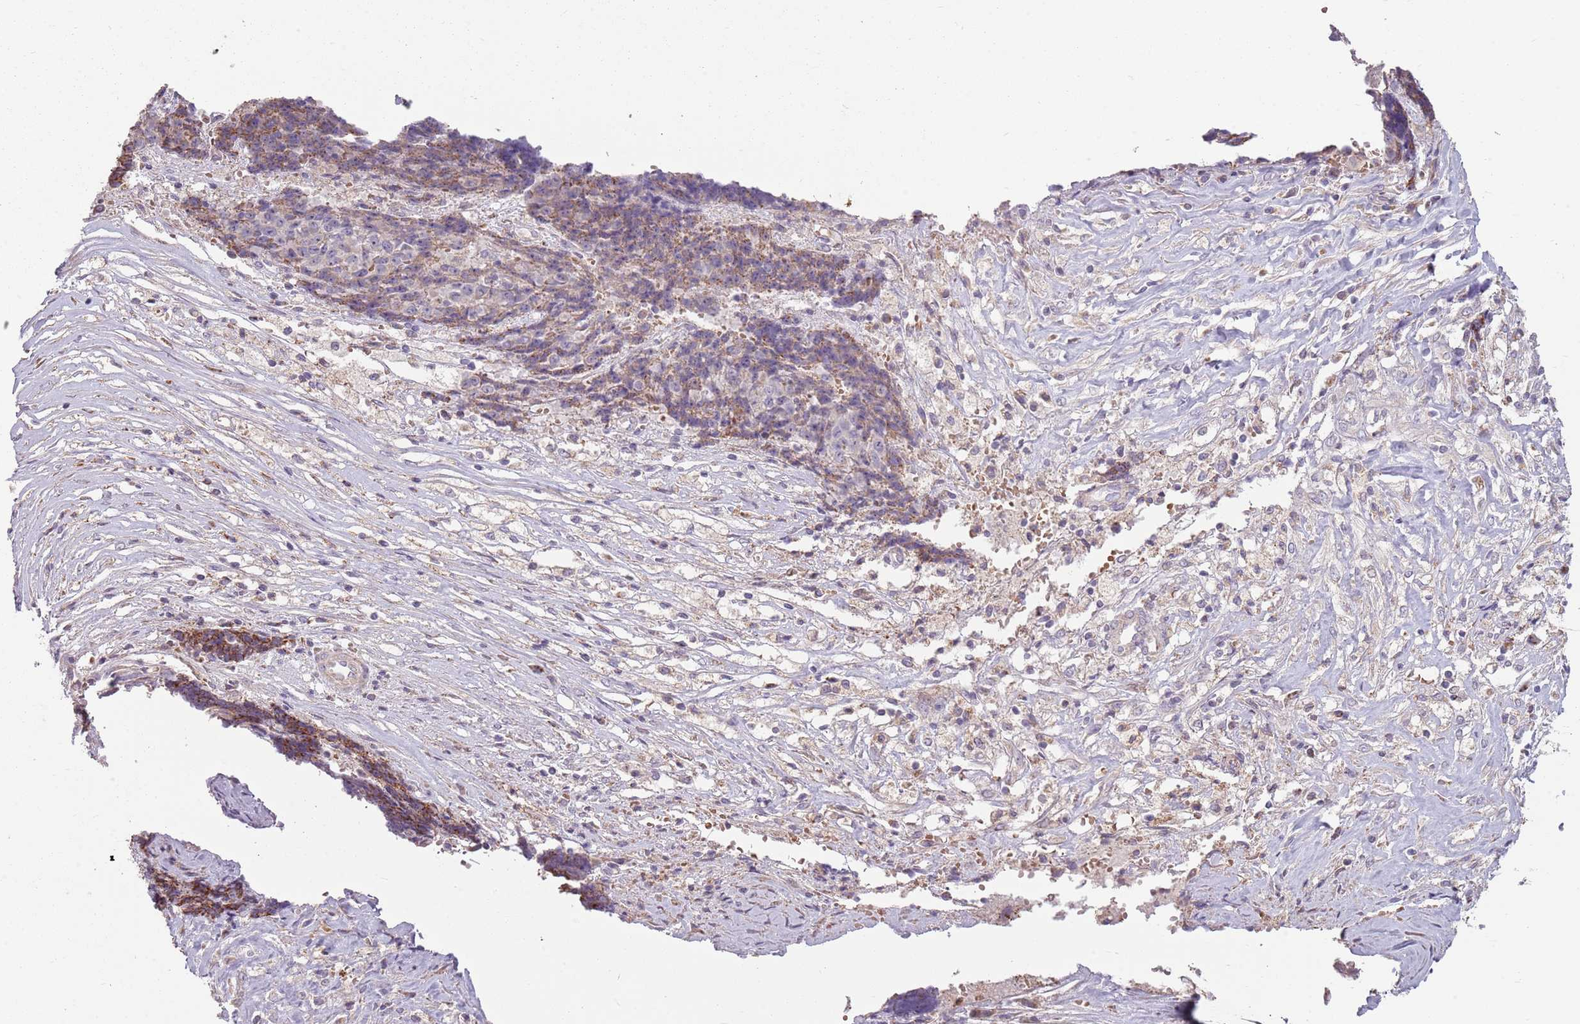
{"staining": {"intensity": "moderate", "quantity": "25%-75%", "location": "cytoplasmic/membranous"}, "tissue": "ovarian cancer", "cell_type": "Tumor cells", "image_type": "cancer", "snomed": [{"axis": "morphology", "description": "Carcinoma, endometroid"}, {"axis": "topography", "description": "Ovary"}], "caption": "High-power microscopy captured an immunohistochemistry image of endometroid carcinoma (ovarian), revealing moderate cytoplasmic/membranous positivity in approximately 25%-75% of tumor cells.", "gene": "ZNF530", "patient": {"sex": "female", "age": 42}}